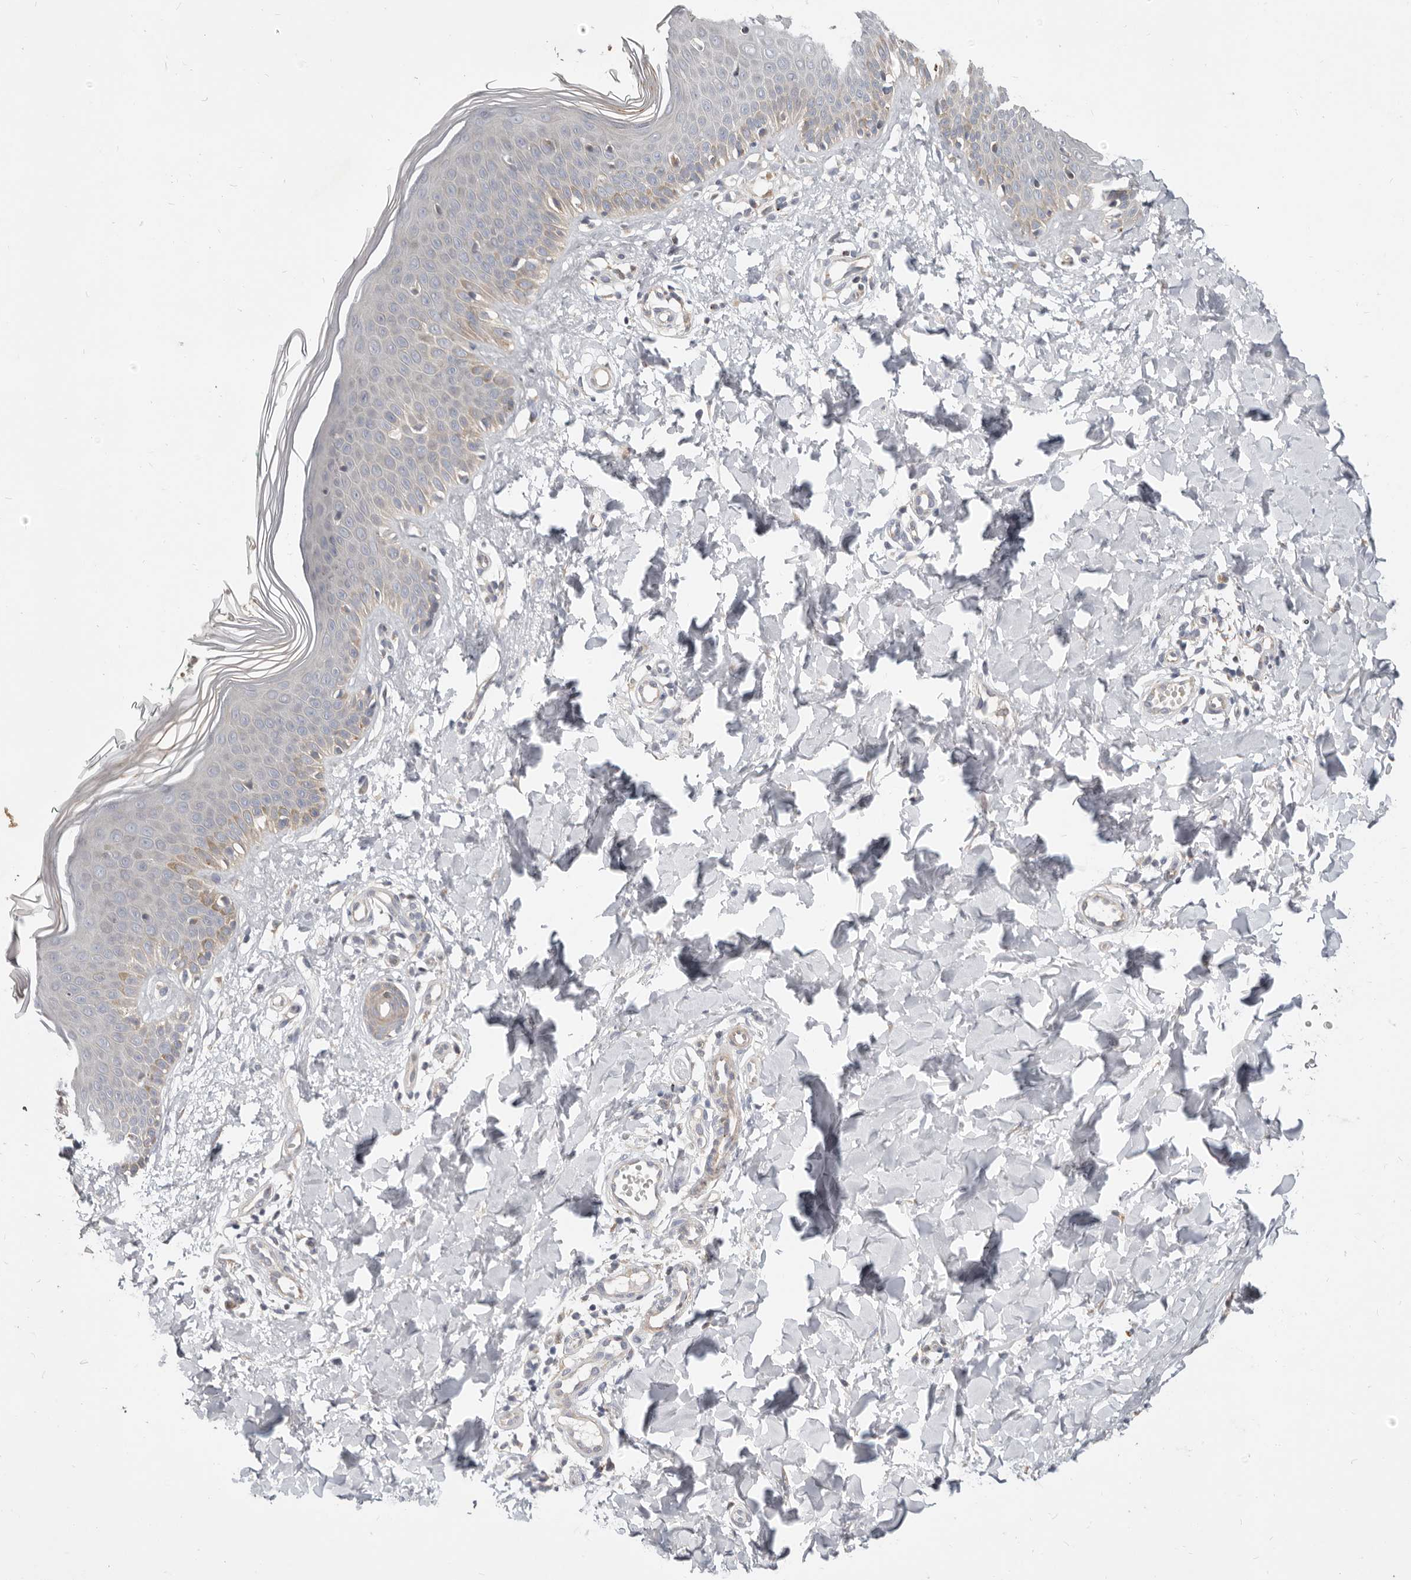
{"staining": {"intensity": "negative", "quantity": "none", "location": "none"}, "tissue": "skin", "cell_type": "Fibroblasts", "image_type": "normal", "snomed": [{"axis": "morphology", "description": "Normal tissue, NOS"}, {"axis": "topography", "description": "Skin"}], "caption": "IHC of normal human skin reveals no staining in fibroblasts. (Immunohistochemistry (ihc), brightfield microscopy, high magnification).", "gene": "TOR3A", "patient": {"sex": "male", "age": 37}}